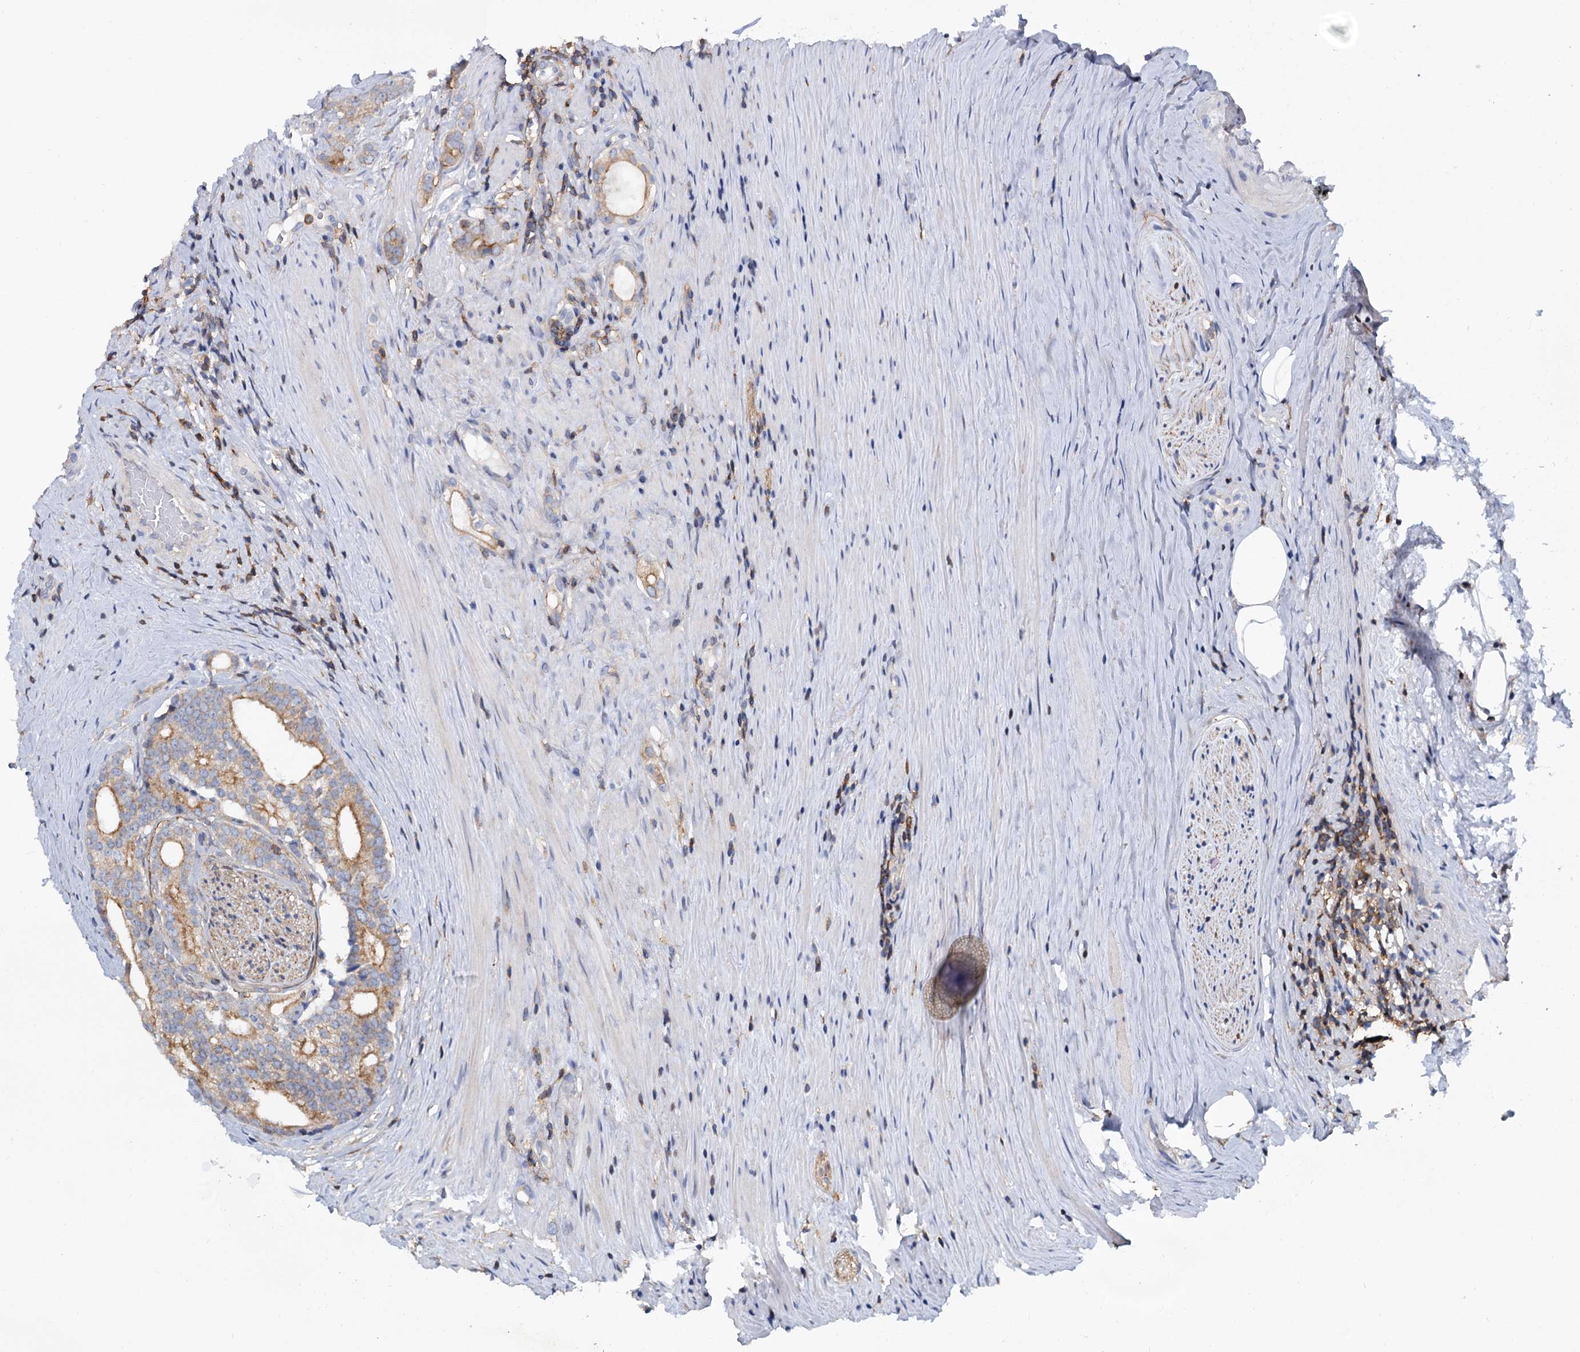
{"staining": {"intensity": "moderate", "quantity": ">75%", "location": "cytoplasmic/membranous"}, "tissue": "prostate cancer", "cell_type": "Tumor cells", "image_type": "cancer", "snomed": [{"axis": "morphology", "description": "Adenocarcinoma, Low grade"}, {"axis": "topography", "description": "Prostate"}], "caption": "DAB (3,3'-diaminobenzidine) immunohistochemical staining of adenocarcinoma (low-grade) (prostate) reveals moderate cytoplasmic/membranous protein expression in approximately >75% of tumor cells. The protein is shown in brown color, while the nuclei are stained blue.", "gene": "LRCH4", "patient": {"sex": "male", "age": 71}}